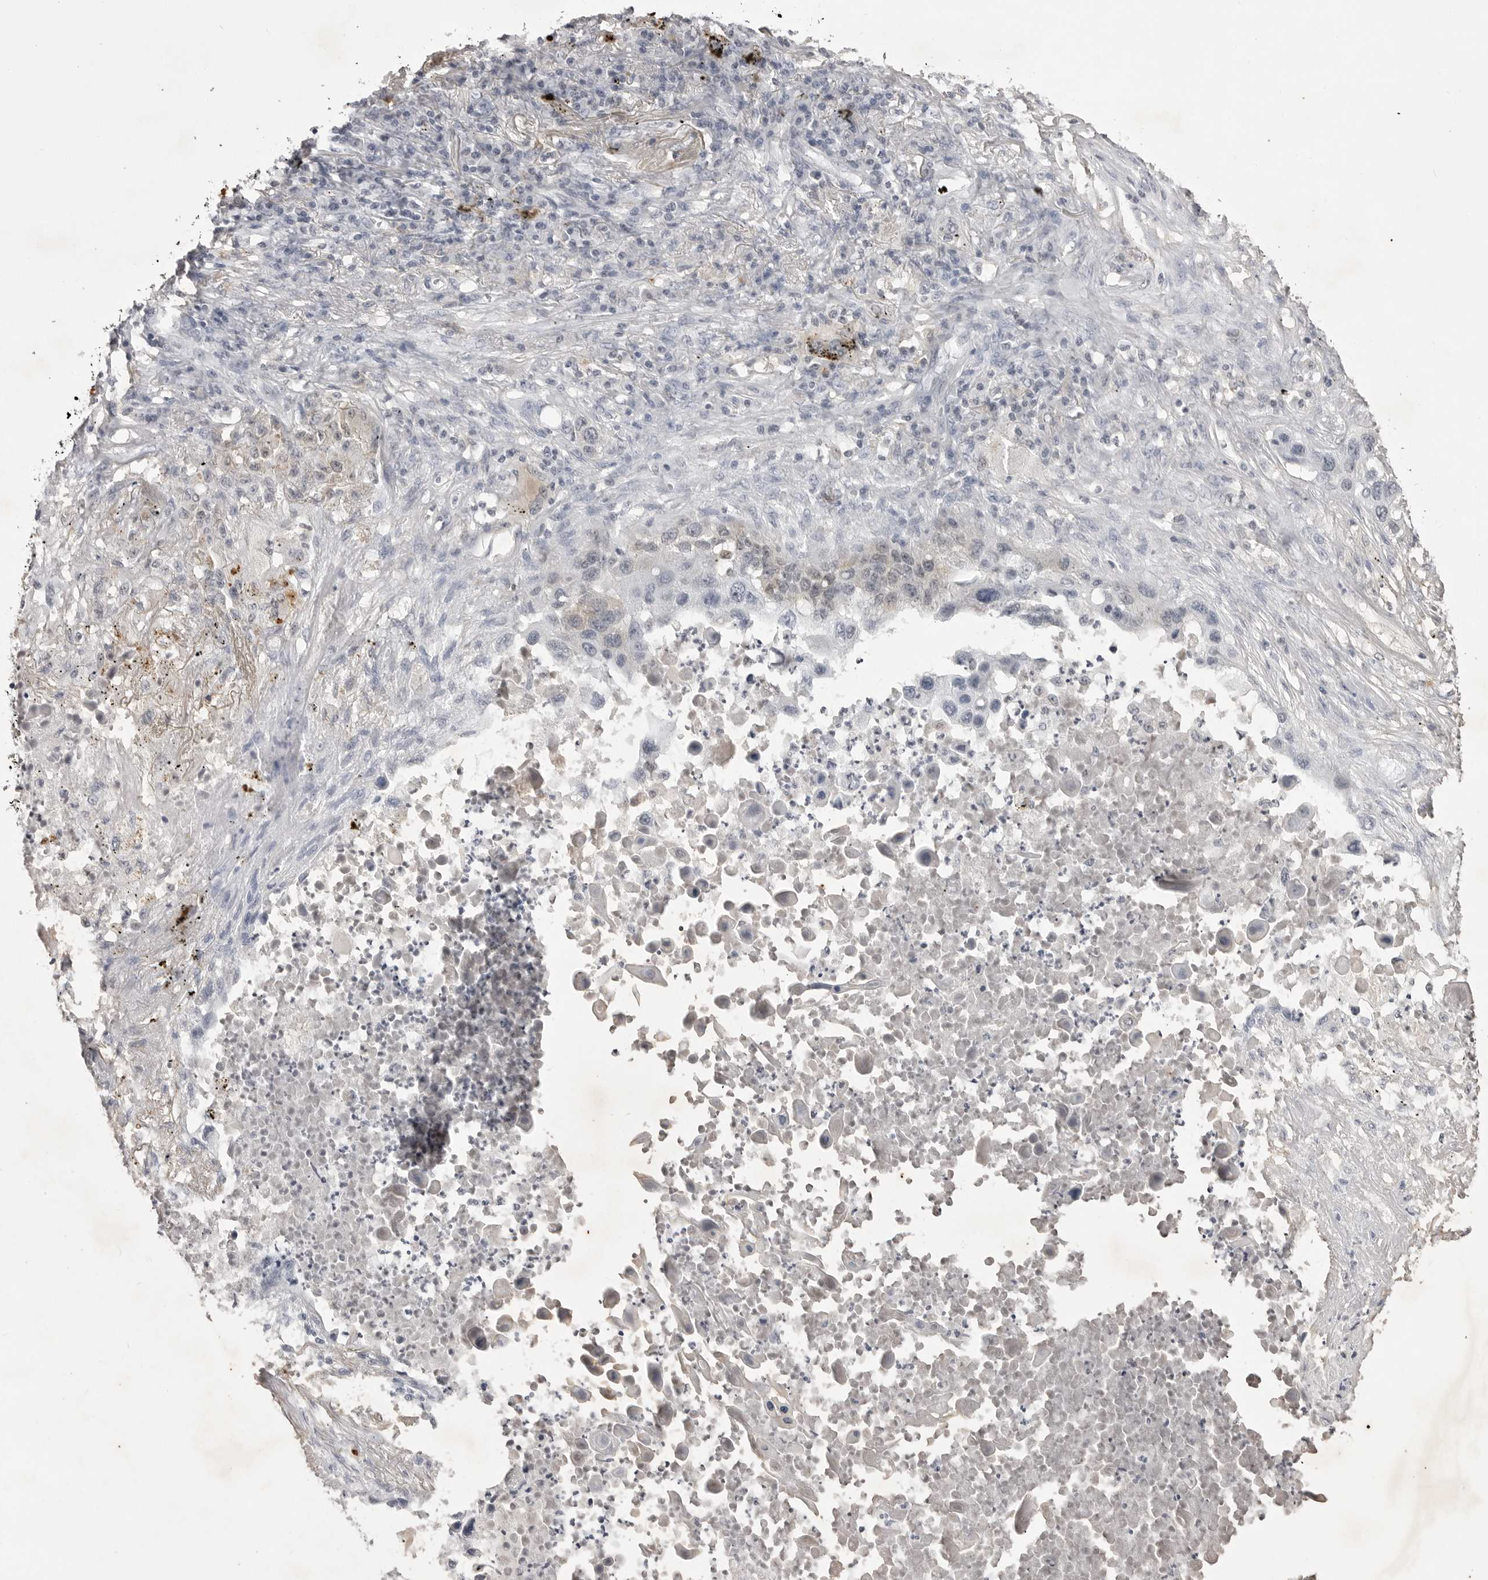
{"staining": {"intensity": "negative", "quantity": "none", "location": "none"}, "tissue": "lung cancer", "cell_type": "Tumor cells", "image_type": "cancer", "snomed": [{"axis": "morphology", "description": "Squamous cell carcinoma, NOS"}, {"axis": "topography", "description": "Lung"}], "caption": "This is an IHC photomicrograph of lung cancer. There is no positivity in tumor cells.", "gene": "RRM1", "patient": {"sex": "female", "age": 63}}